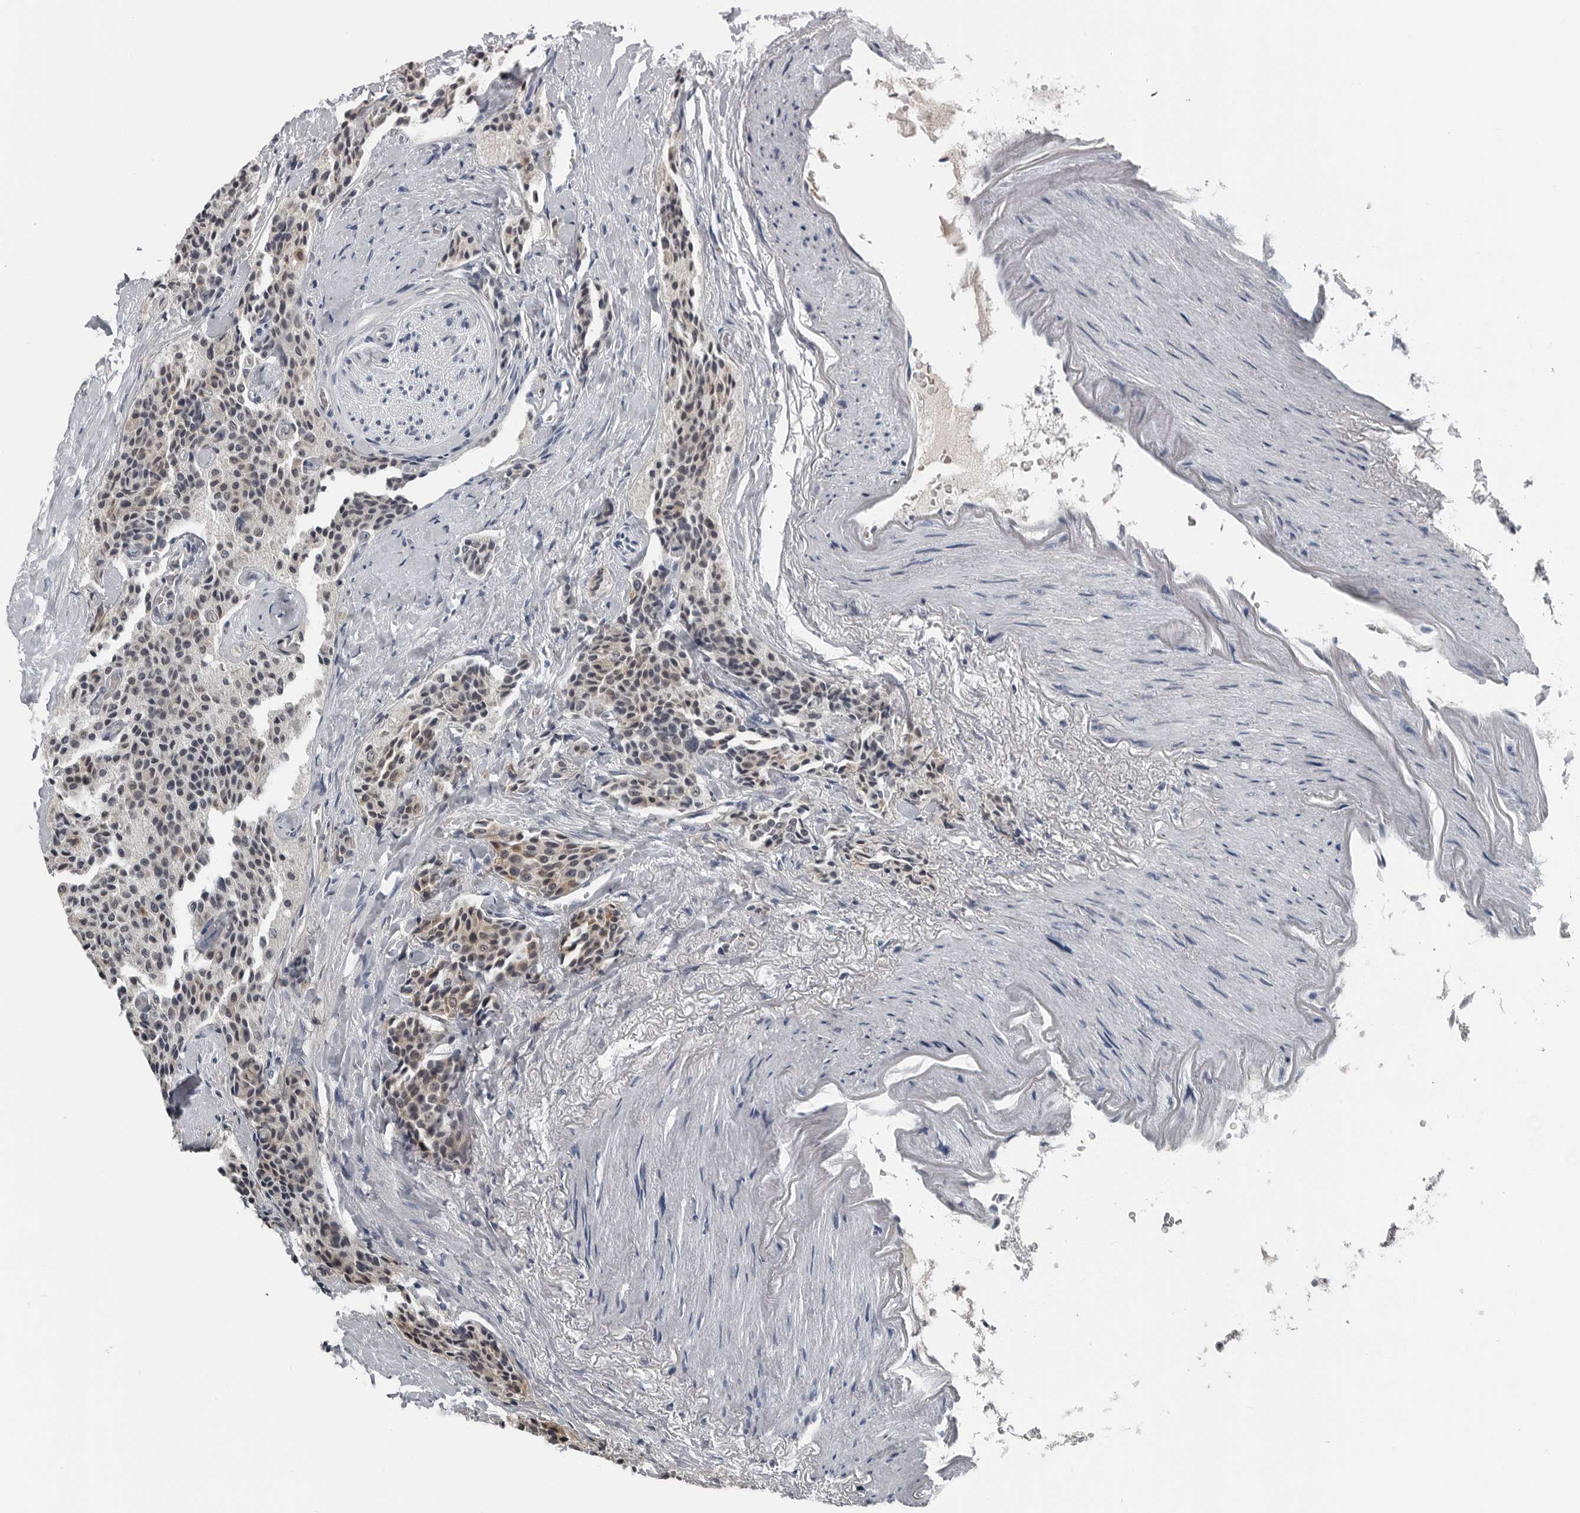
{"staining": {"intensity": "weak", "quantity": "25%-75%", "location": "cytoplasmic/membranous"}, "tissue": "carcinoid", "cell_type": "Tumor cells", "image_type": "cancer", "snomed": [{"axis": "morphology", "description": "Carcinoid, malignant, NOS"}, {"axis": "topography", "description": "Colon"}], "caption": "Carcinoid (malignant) was stained to show a protein in brown. There is low levels of weak cytoplasmic/membranous expression in about 25%-75% of tumor cells.", "gene": "SPINK1", "patient": {"sex": "female", "age": 61}}